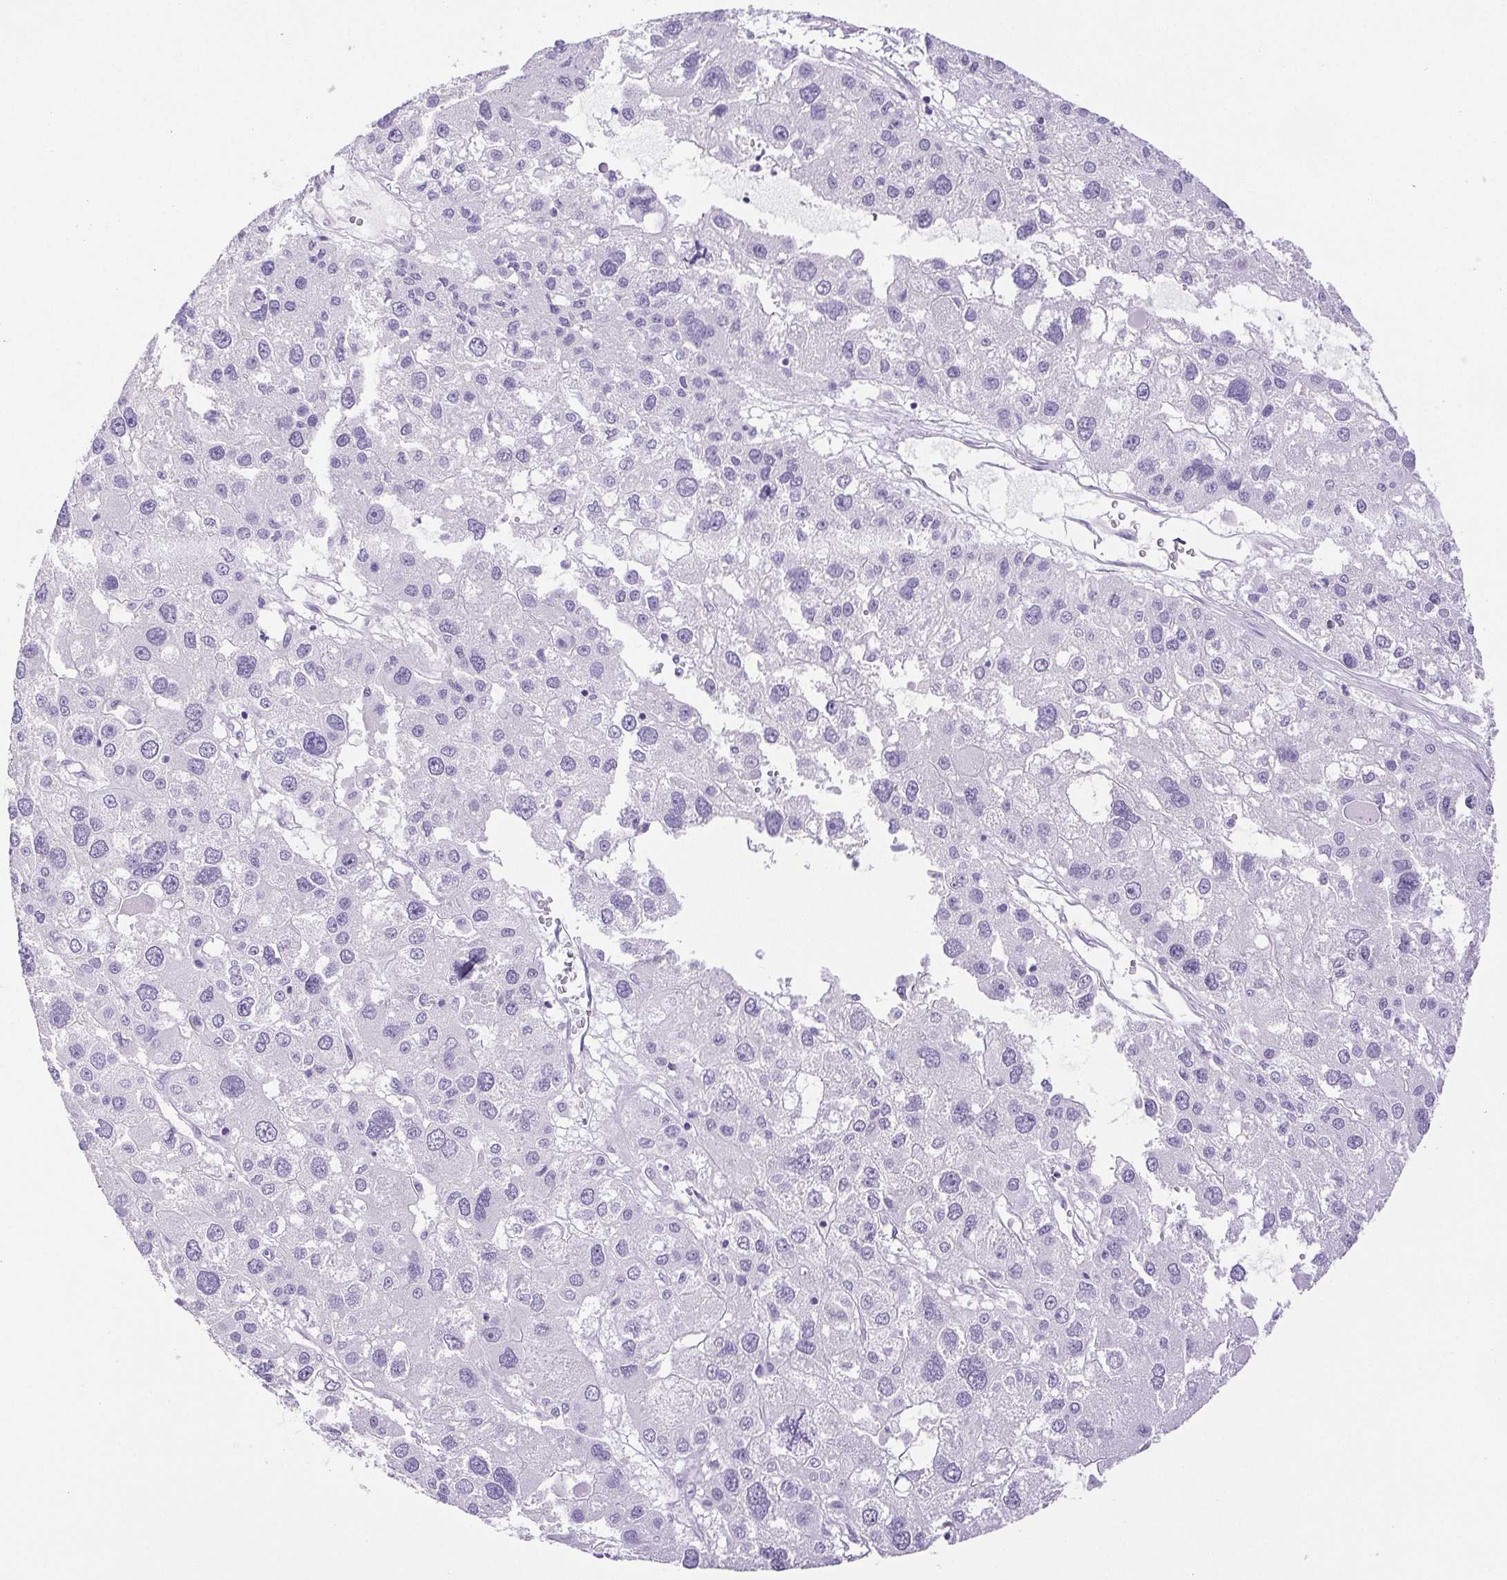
{"staining": {"intensity": "negative", "quantity": "none", "location": "none"}, "tissue": "liver cancer", "cell_type": "Tumor cells", "image_type": "cancer", "snomed": [{"axis": "morphology", "description": "Carcinoma, Hepatocellular, NOS"}, {"axis": "topography", "description": "Liver"}], "caption": "An immunohistochemistry image of liver hepatocellular carcinoma is shown. There is no staining in tumor cells of liver hepatocellular carcinoma.", "gene": "HLA-G", "patient": {"sex": "male", "age": 73}}